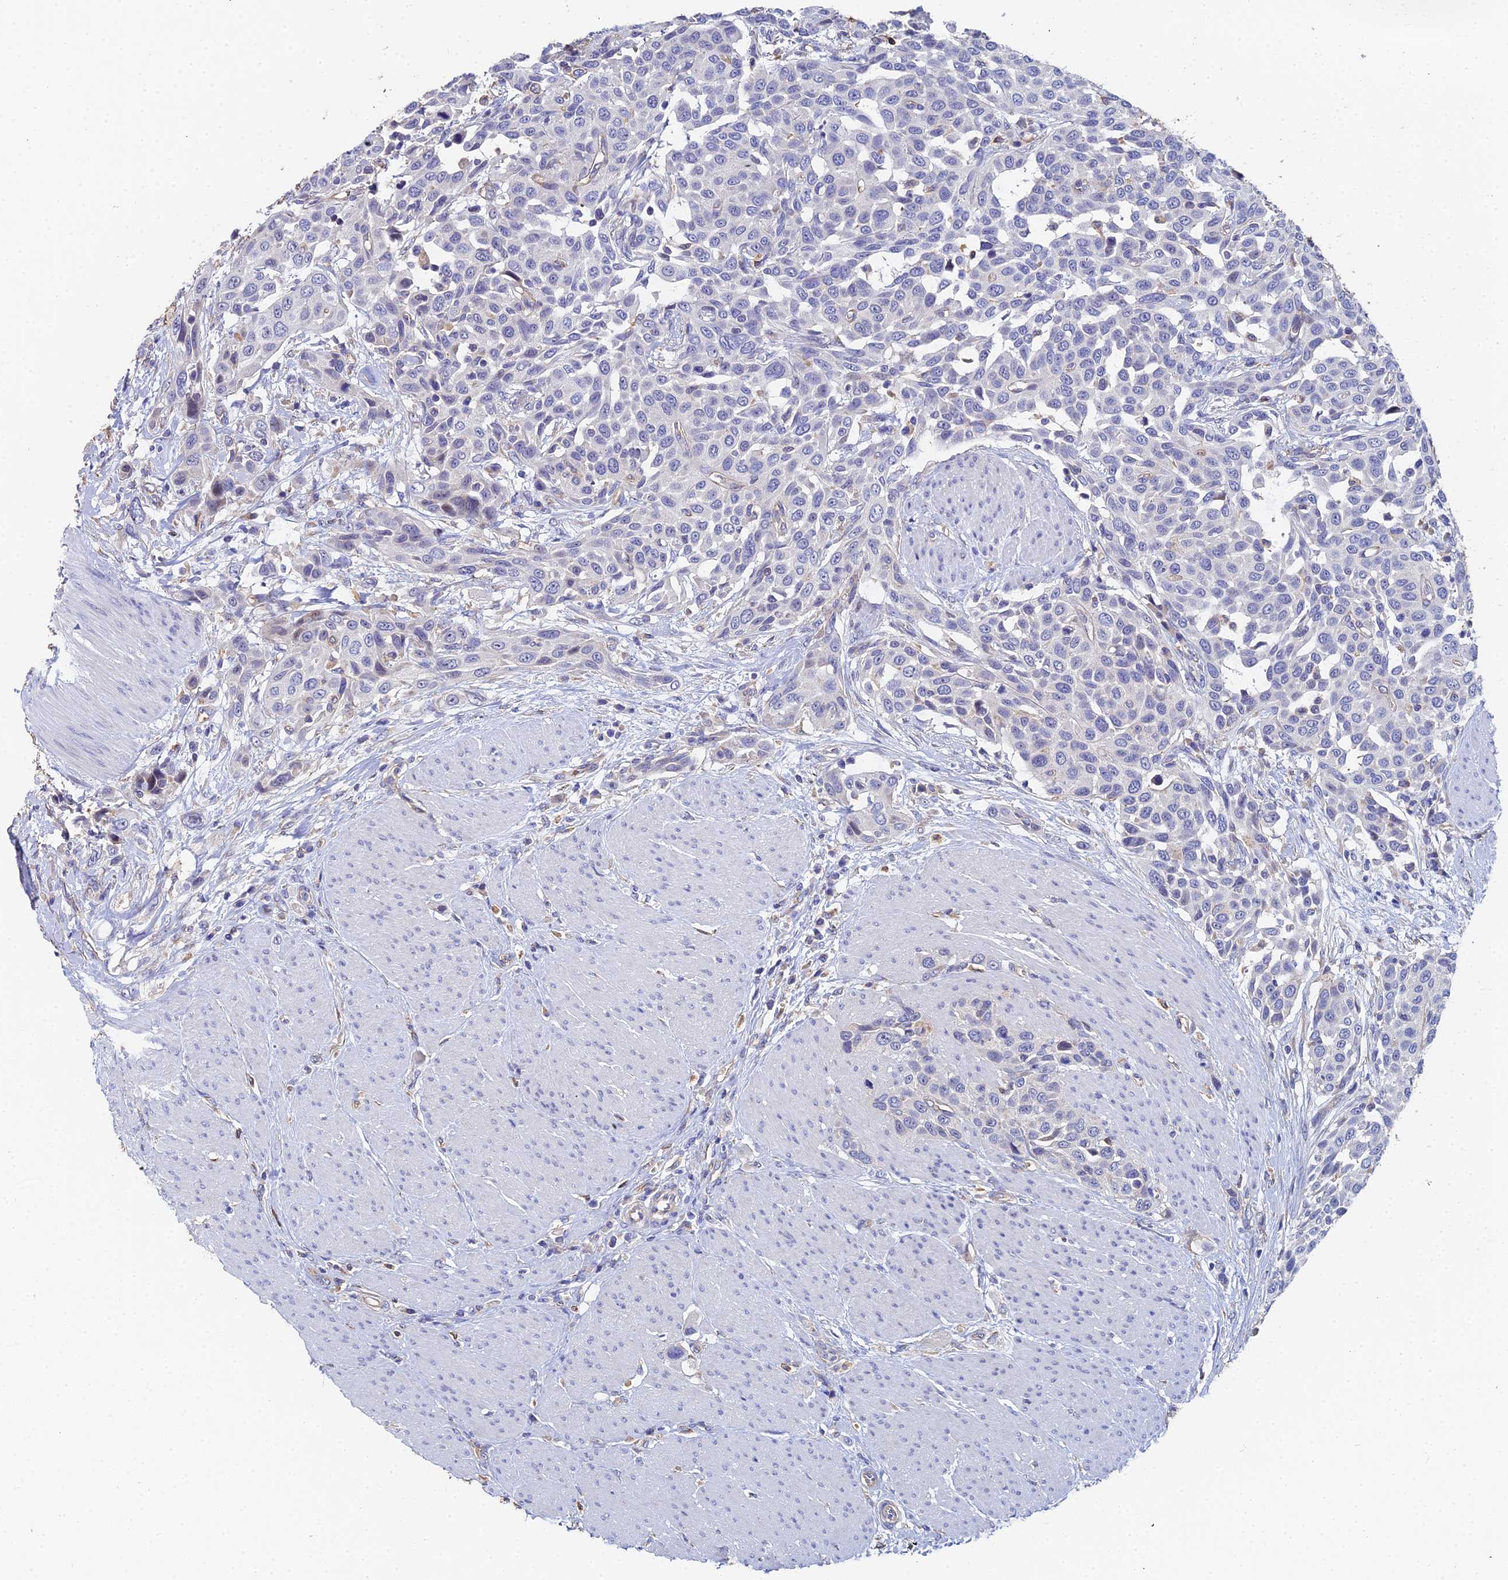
{"staining": {"intensity": "negative", "quantity": "none", "location": "none"}, "tissue": "urothelial cancer", "cell_type": "Tumor cells", "image_type": "cancer", "snomed": [{"axis": "morphology", "description": "Urothelial carcinoma, High grade"}, {"axis": "topography", "description": "Urinary bladder"}], "caption": "Urothelial cancer stained for a protein using immunohistochemistry shows no expression tumor cells.", "gene": "ENSG00000268674", "patient": {"sex": "male", "age": 50}}